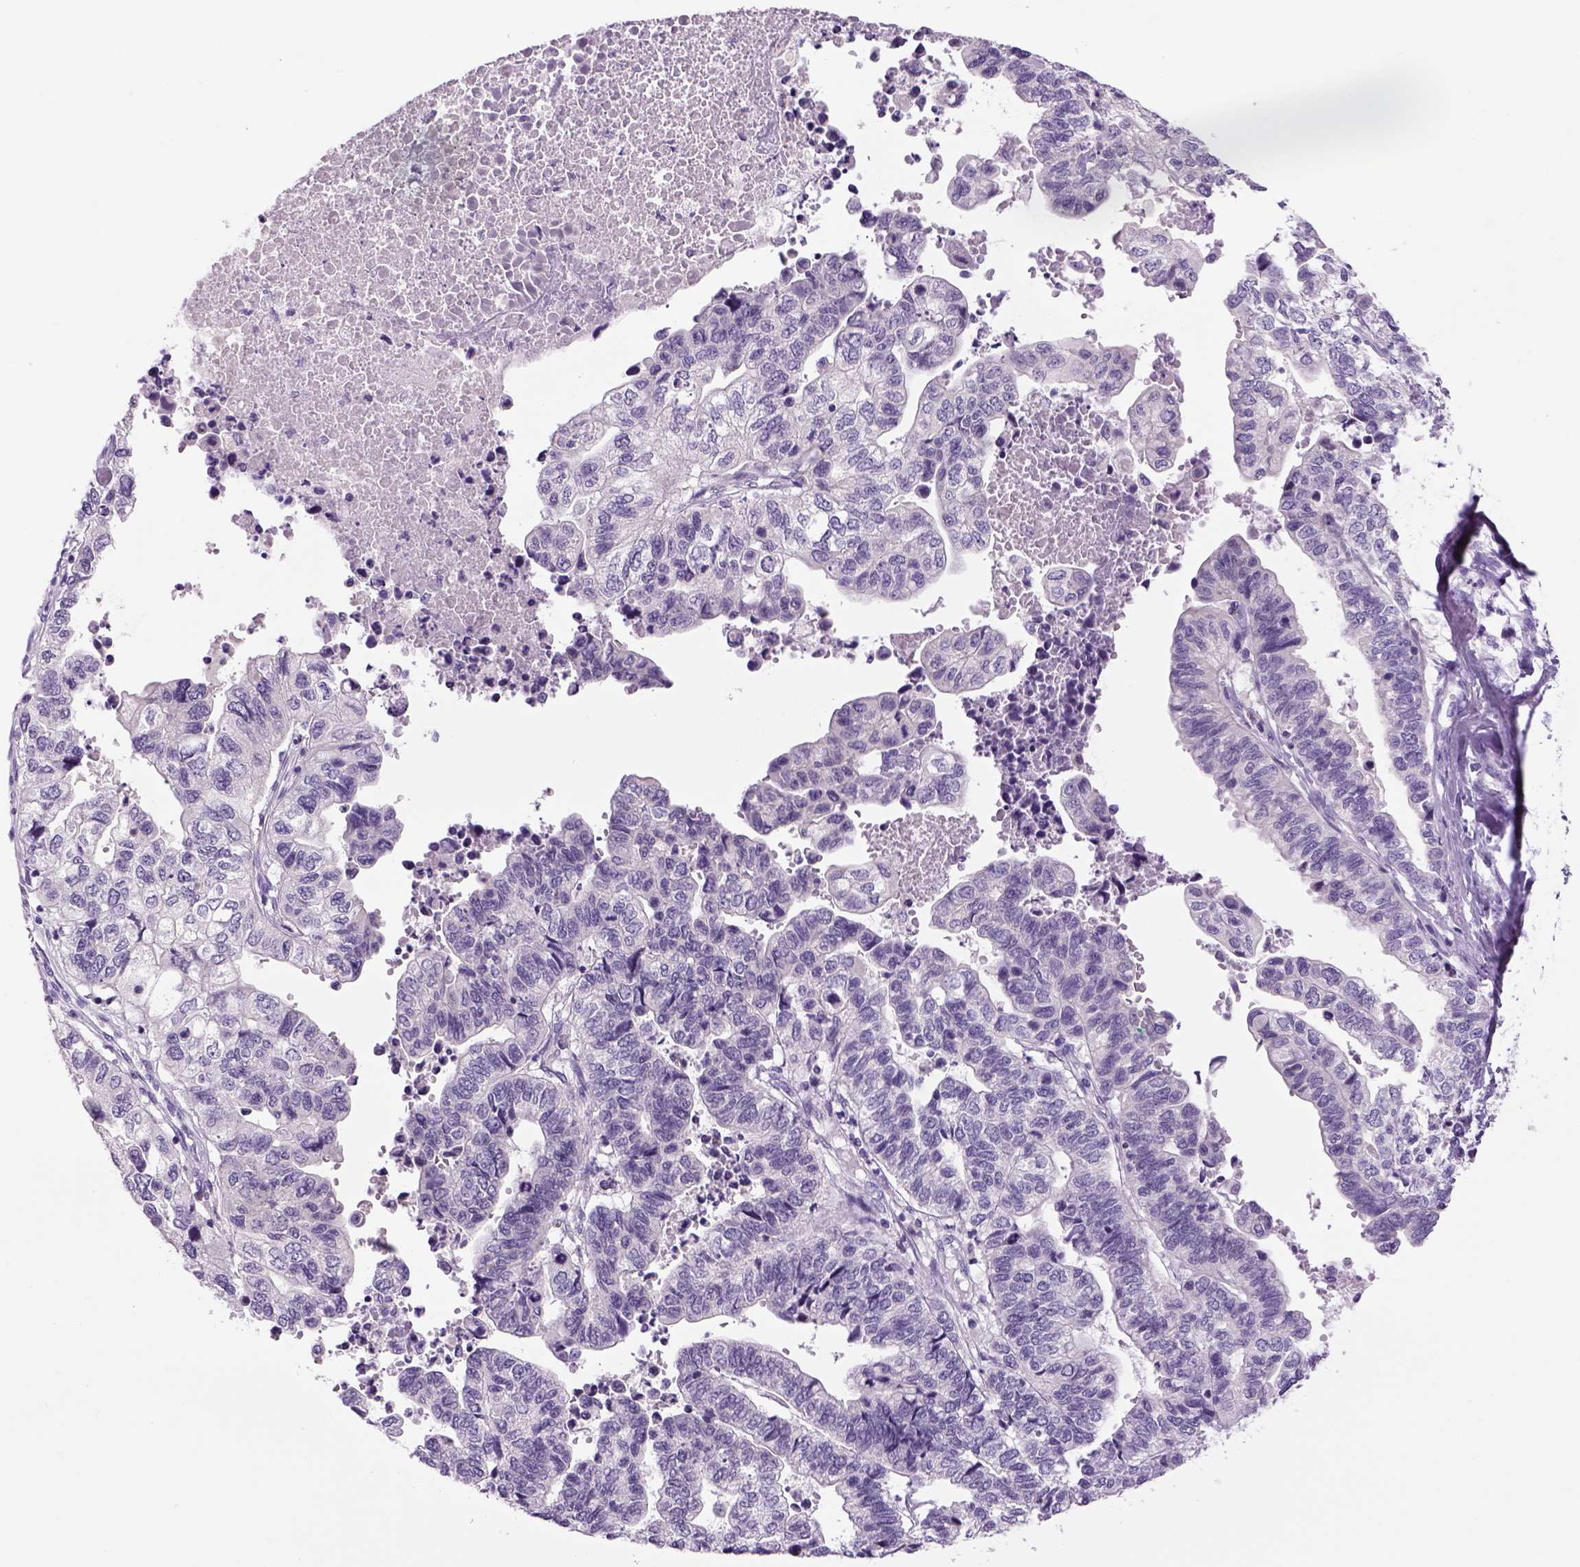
{"staining": {"intensity": "negative", "quantity": "none", "location": "none"}, "tissue": "stomach cancer", "cell_type": "Tumor cells", "image_type": "cancer", "snomed": [{"axis": "morphology", "description": "Adenocarcinoma, NOS"}, {"axis": "topography", "description": "Stomach, upper"}], "caption": "This is a image of IHC staining of stomach cancer, which shows no staining in tumor cells.", "gene": "DBH", "patient": {"sex": "female", "age": 67}}